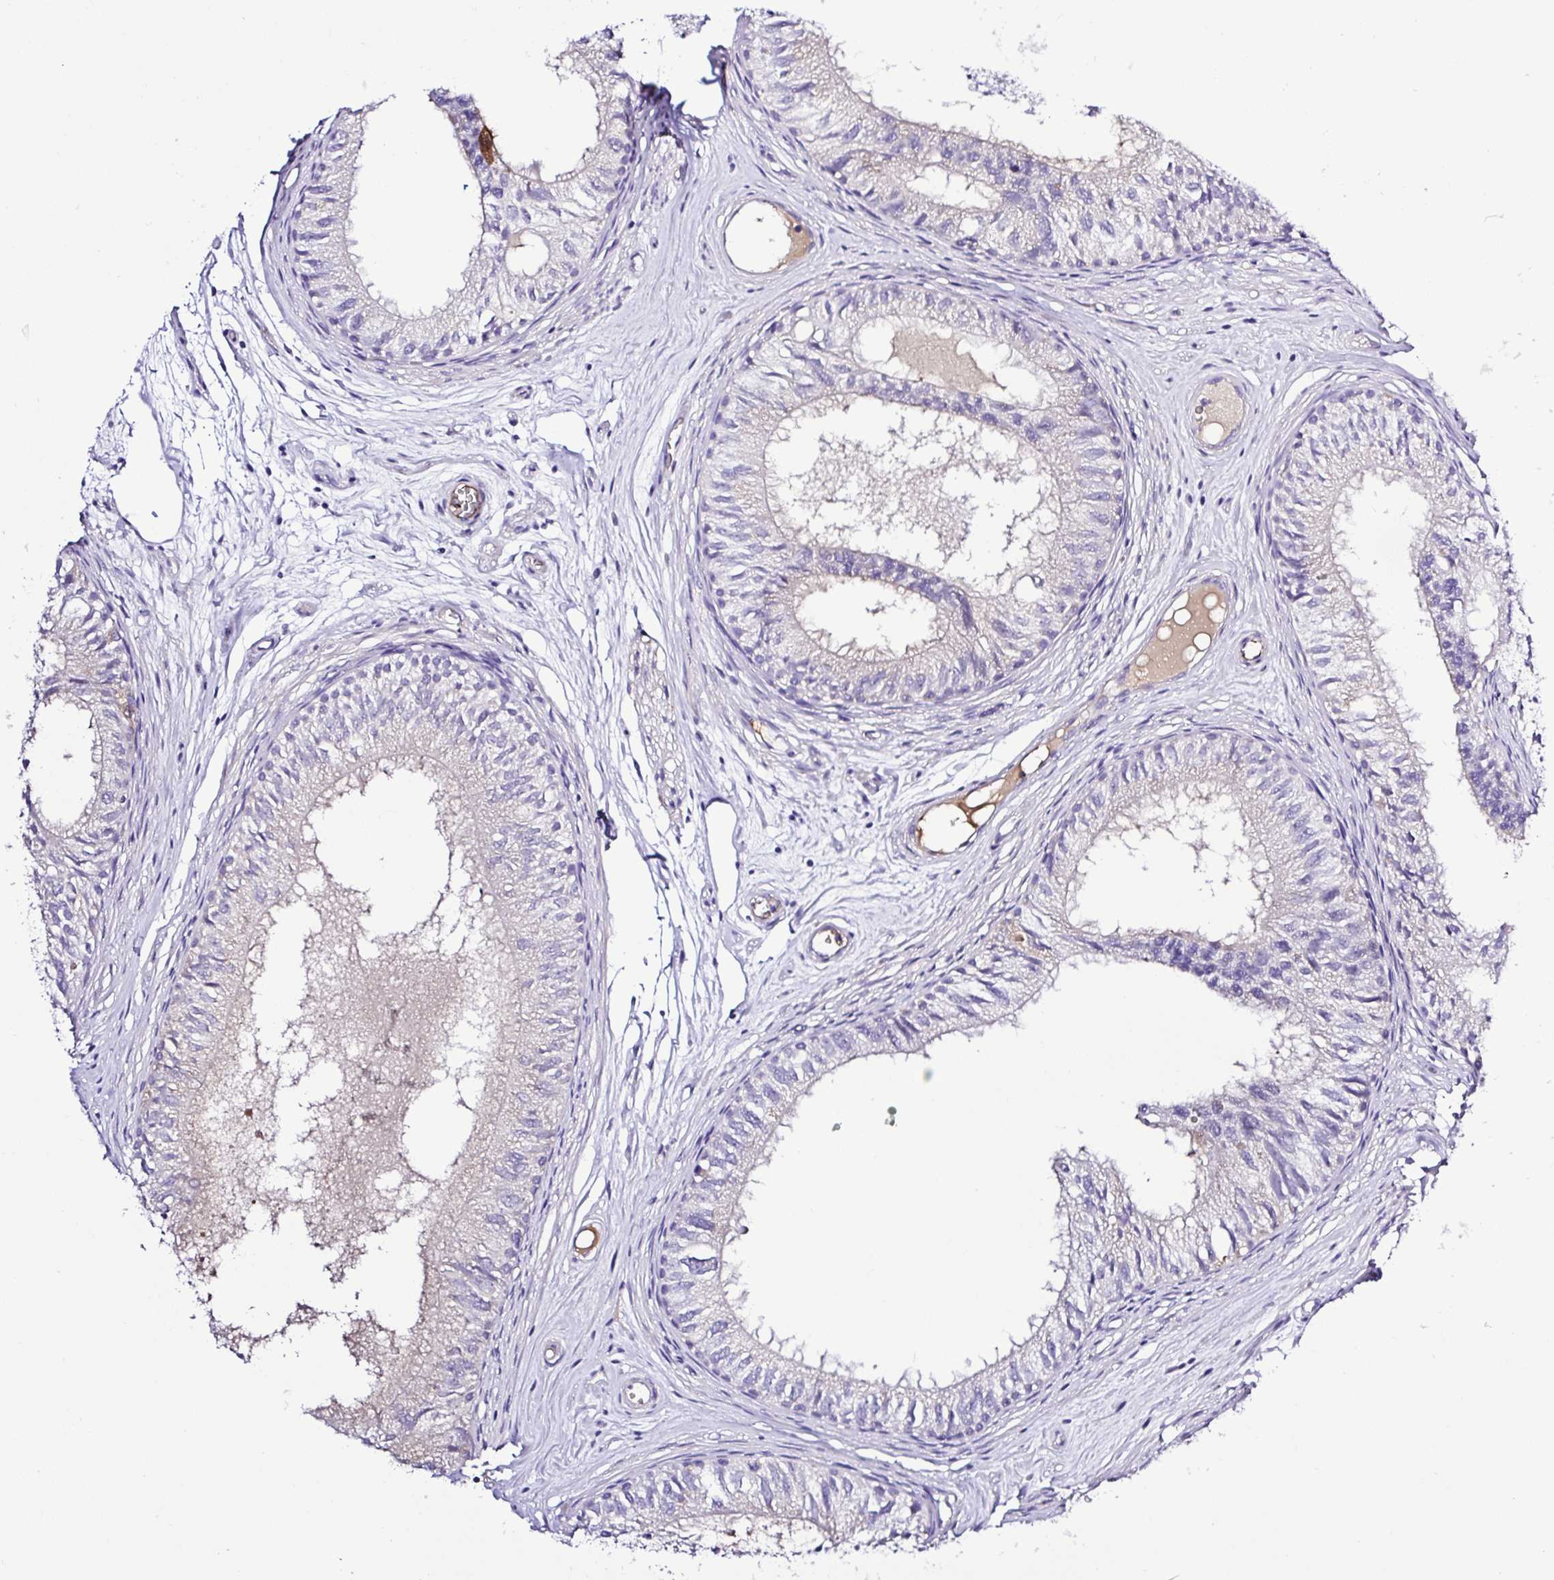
{"staining": {"intensity": "negative", "quantity": "none", "location": "none"}, "tissue": "epididymis", "cell_type": "Glandular cells", "image_type": "normal", "snomed": [{"axis": "morphology", "description": "Normal tissue, NOS"}, {"axis": "topography", "description": "Epididymis"}], "caption": "Immunohistochemistry photomicrograph of normal epididymis: human epididymis stained with DAB reveals no significant protein staining in glandular cells. (Stains: DAB immunohistochemistry with hematoxylin counter stain, Microscopy: brightfield microscopy at high magnification).", "gene": "GABBR2", "patient": {"sex": "male", "age": 25}}